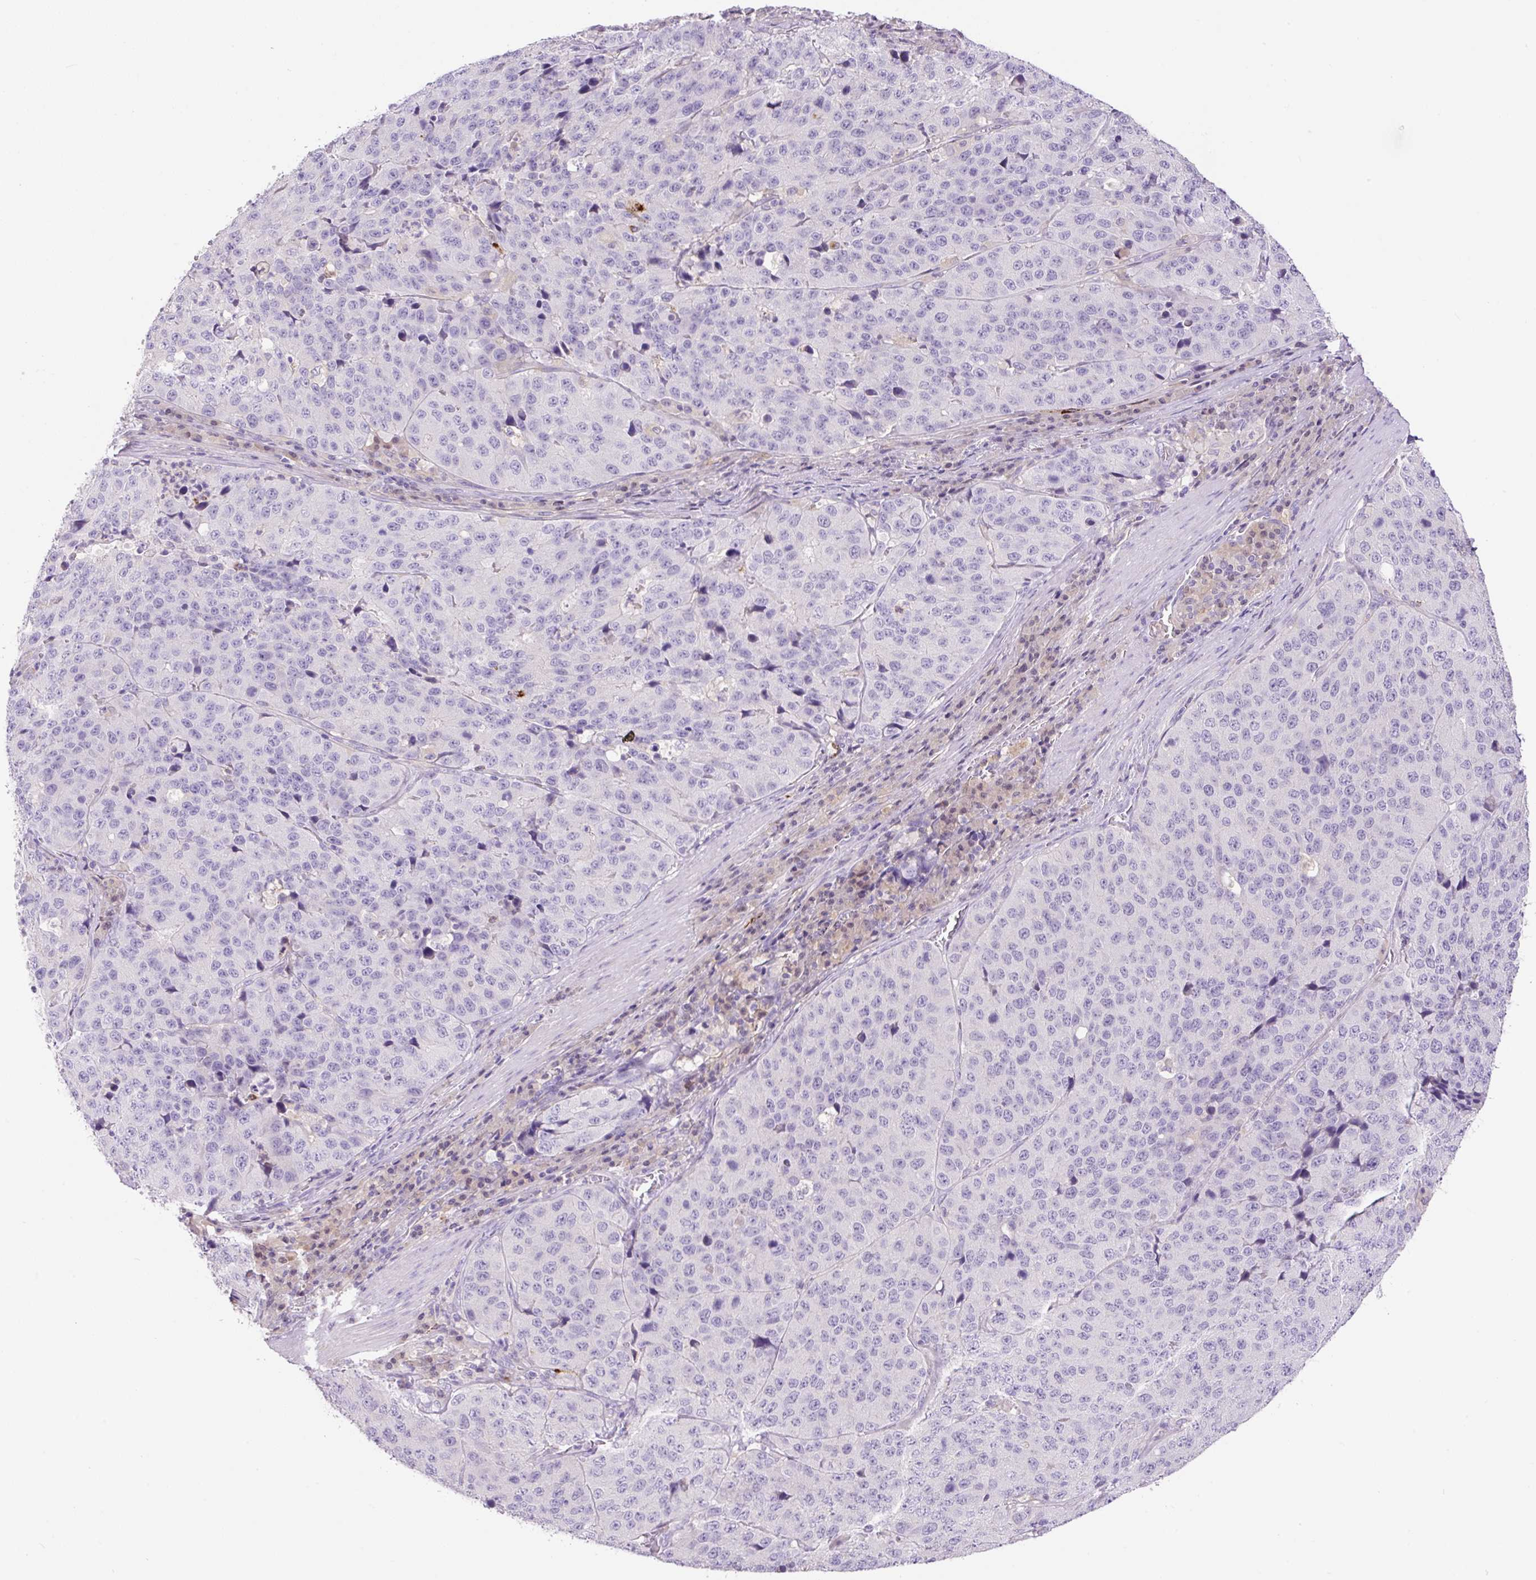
{"staining": {"intensity": "negative", "quantity": "none", "location": "none"}, "tissue": "stomach cancer", "cell_type": "Tumor cells", "image_type": "cancer", "snomed": [{"axis": "morphology", "description": "Adenocarcinoma, NOS"}, {"axis": "topography", "description": "Stomach"}], "caption": "Human stomach adenocarcinoma stained for a protein using immunohistochemistry (IHC) exhibits no expression in tumor cells.", "gene": "TDRD15", "patient": {"sex": "male", "age": 71}}